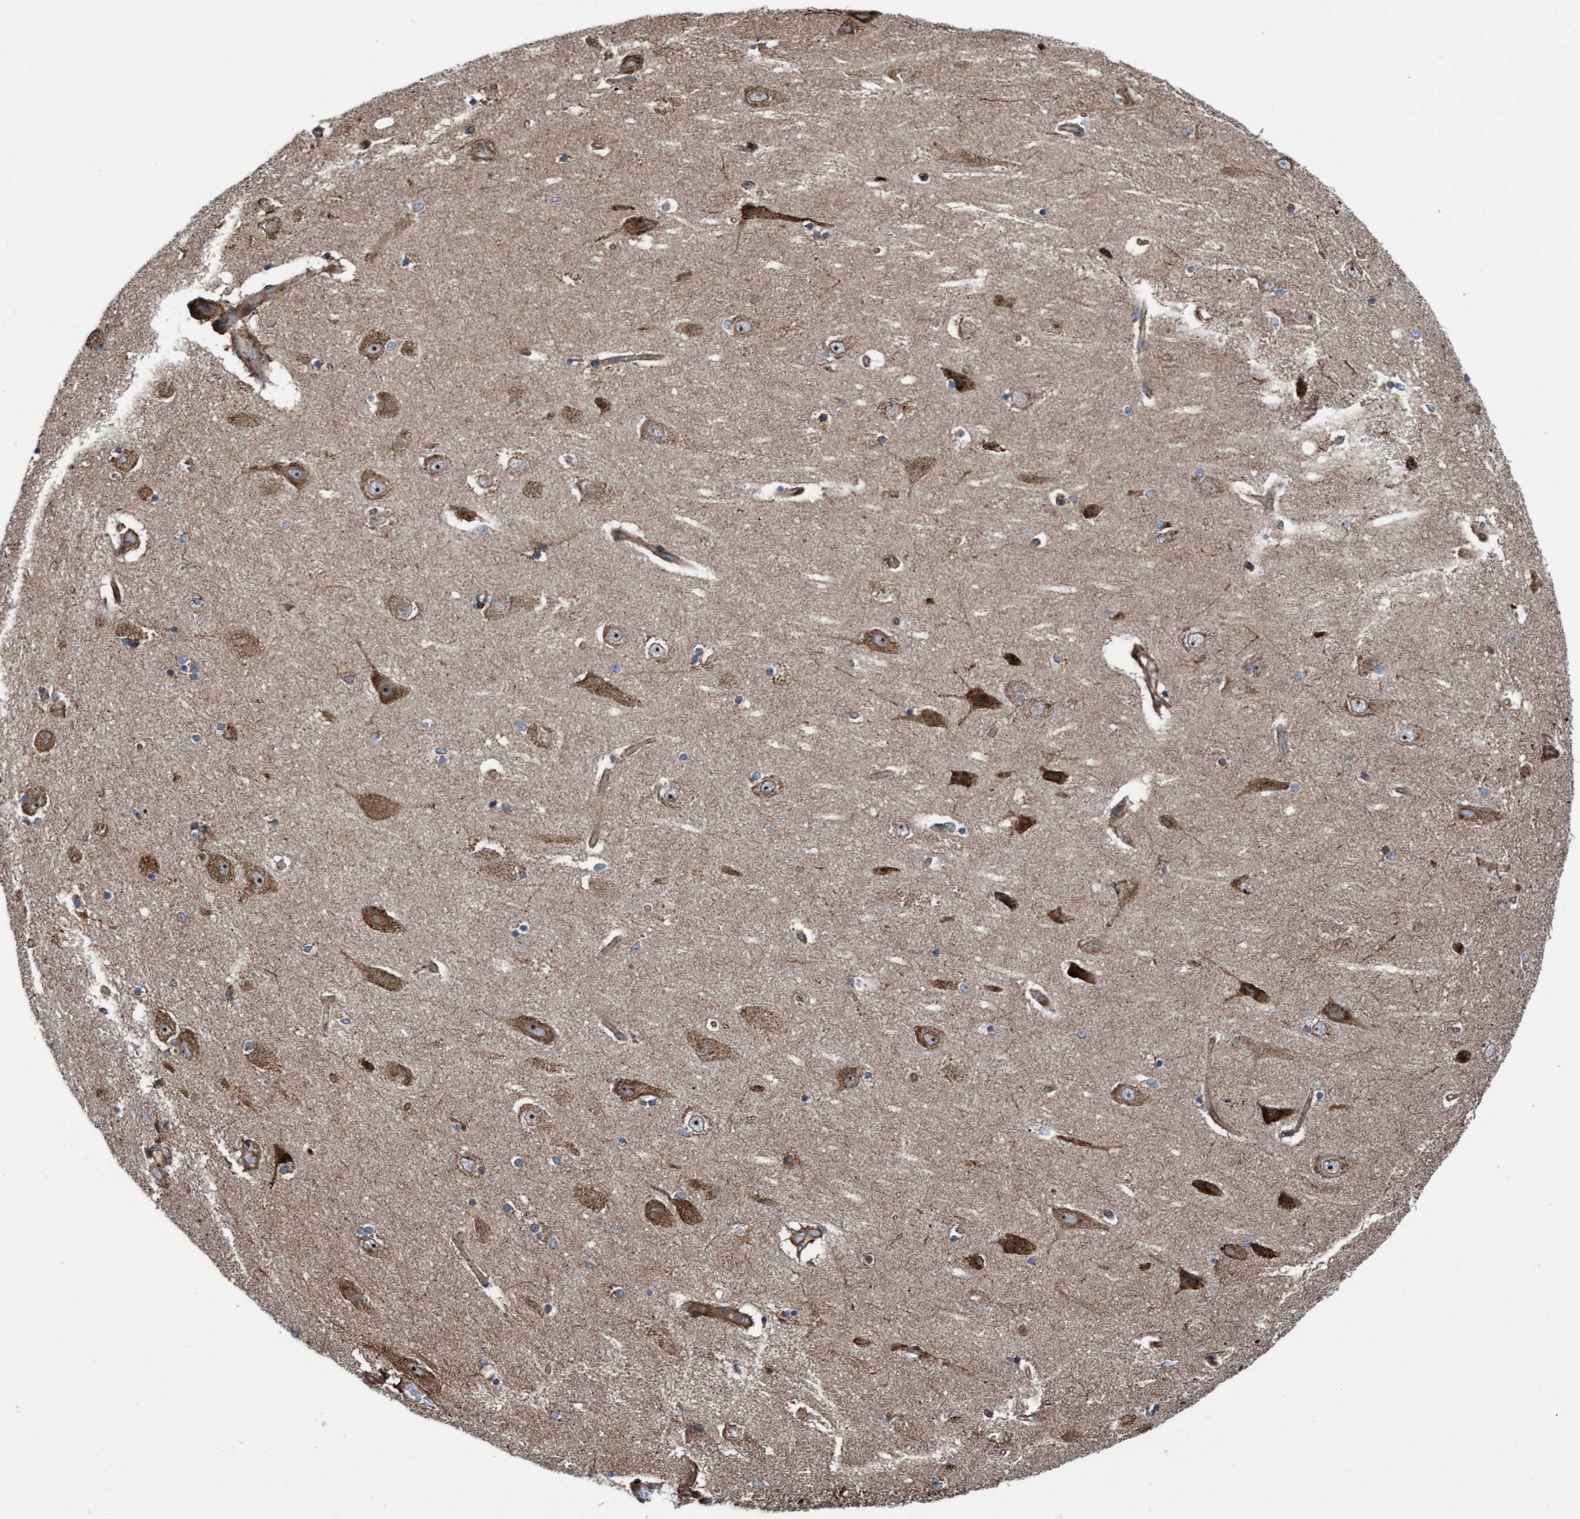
{"staining": {"intensity": "weak", "quantity": "<25%", "location": "cytoplasmic/membranous"}, "tissue": "hippocampus", "cell_type": "Glial cells", "image_type": "normal", "snomed": [{"axis": "morphology", "description": "Normal tissue, NOS"}, {"axis": "topography", "description": "Hippocampus"}], "caption": "This micrograph is of unremarkable hippocampus stained with IHC to label a protein in brown with the nuclei are counter-stained blue. There is no staining in glial cells.", "gene": "RAP1GAP2", "patient": {"sex": "female", "age": 54}}